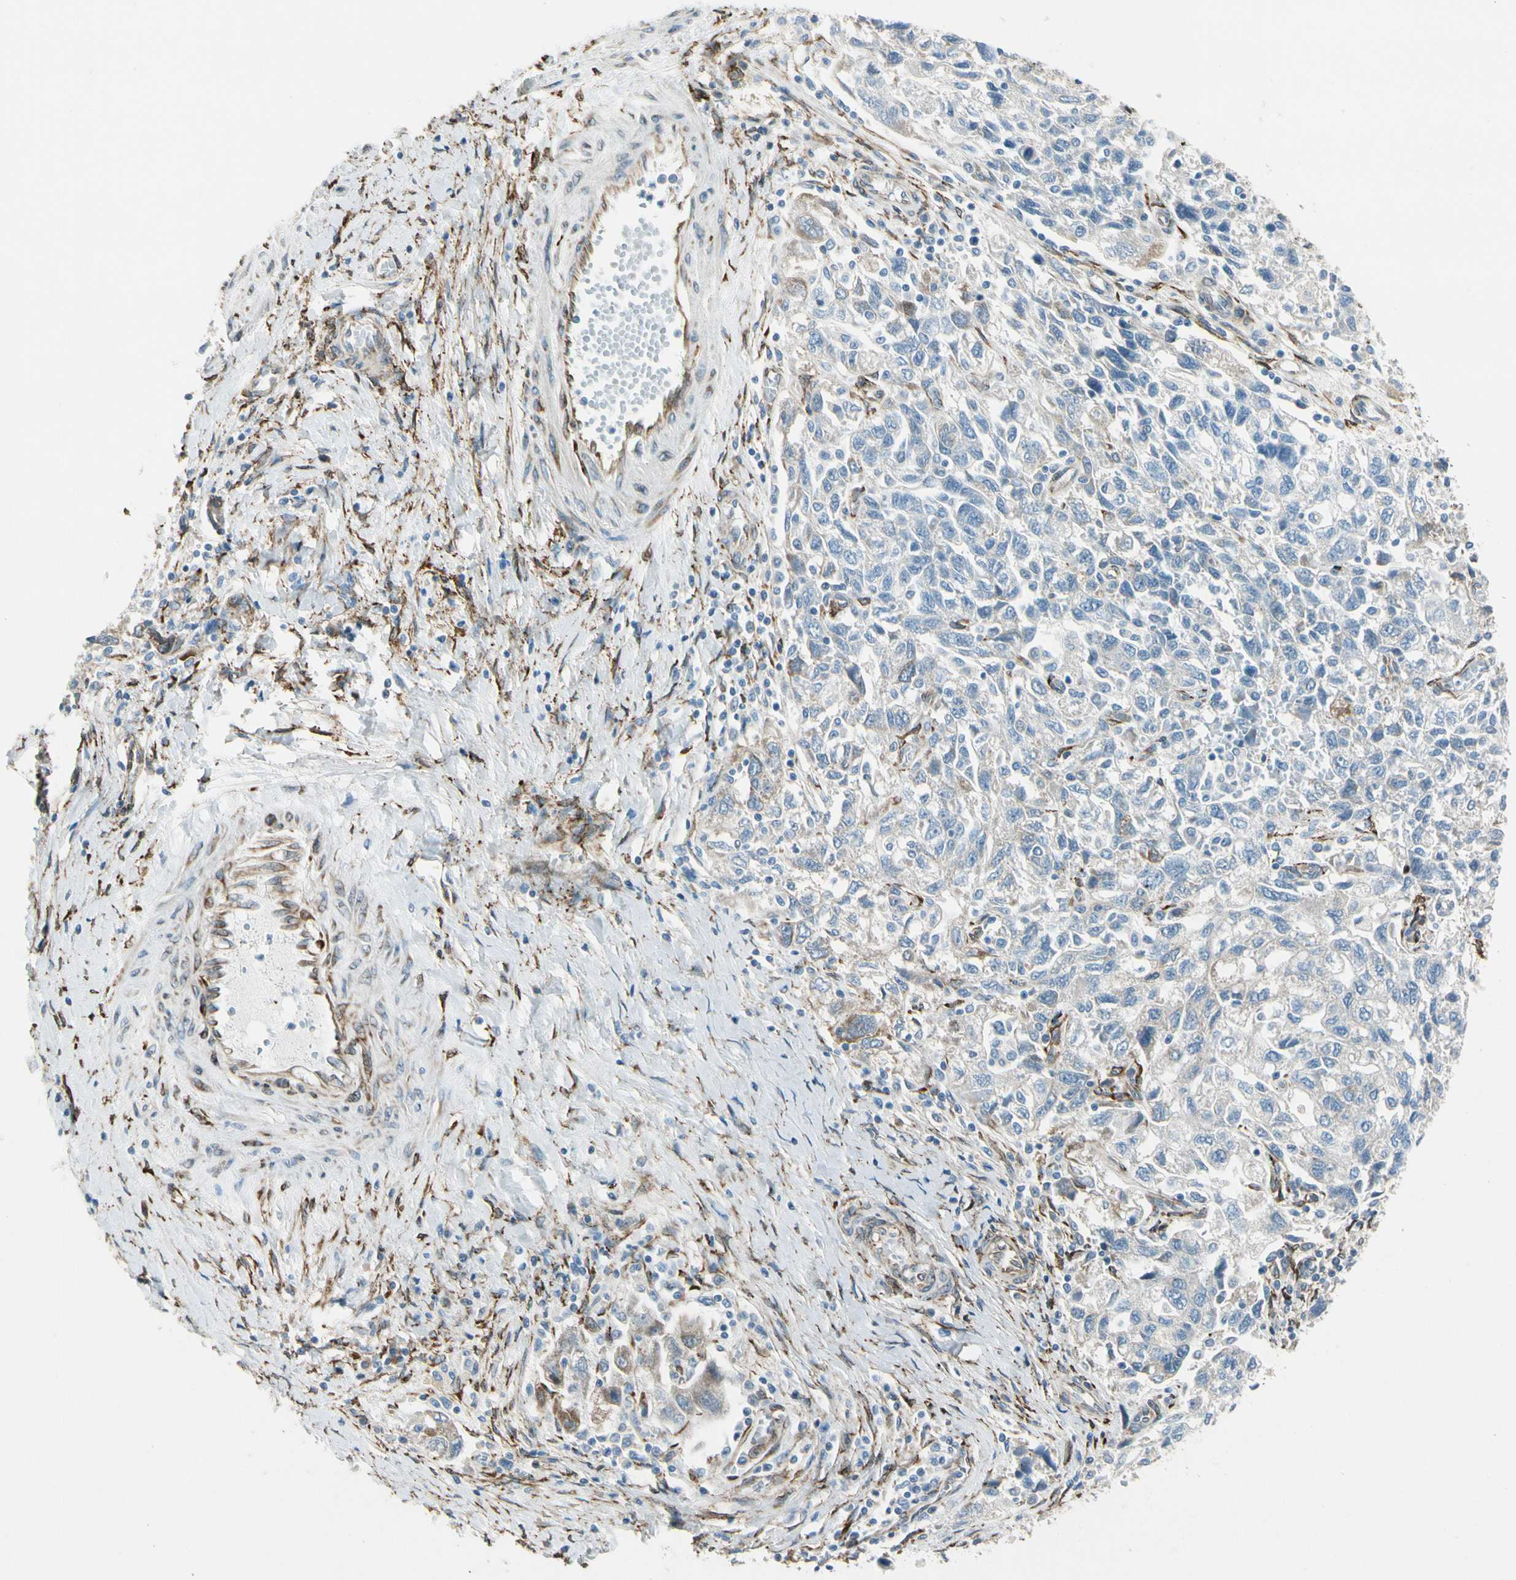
{"staining": {"intensity": "moderate", "quantity": ">75%", "location": "cytoplasmic/membranous"}, "tissue": "ovarian cancer", "cell_type": "Tumor cells", "image_type": "cancer", "snomed": [{"axis": "morphology", "description": "Carcinoma, NOS"}, {"axis": "morphology", "description": "Cystadenocarcinoma, serous, NOS"}, {"axis": "topography", "description": "Ovary"}], "caption": "Tumor cells exhibit moderate cytoplasmic/membranous expression in approximately >75% of cells in carcinoma (ovarian). (DAB (3,3'-diaminobenzidine) IHC, brown staining for protein, blue staining for nuclei).", "gene": "FKBP7", "patient": {"sex": "female", "age": 69}}